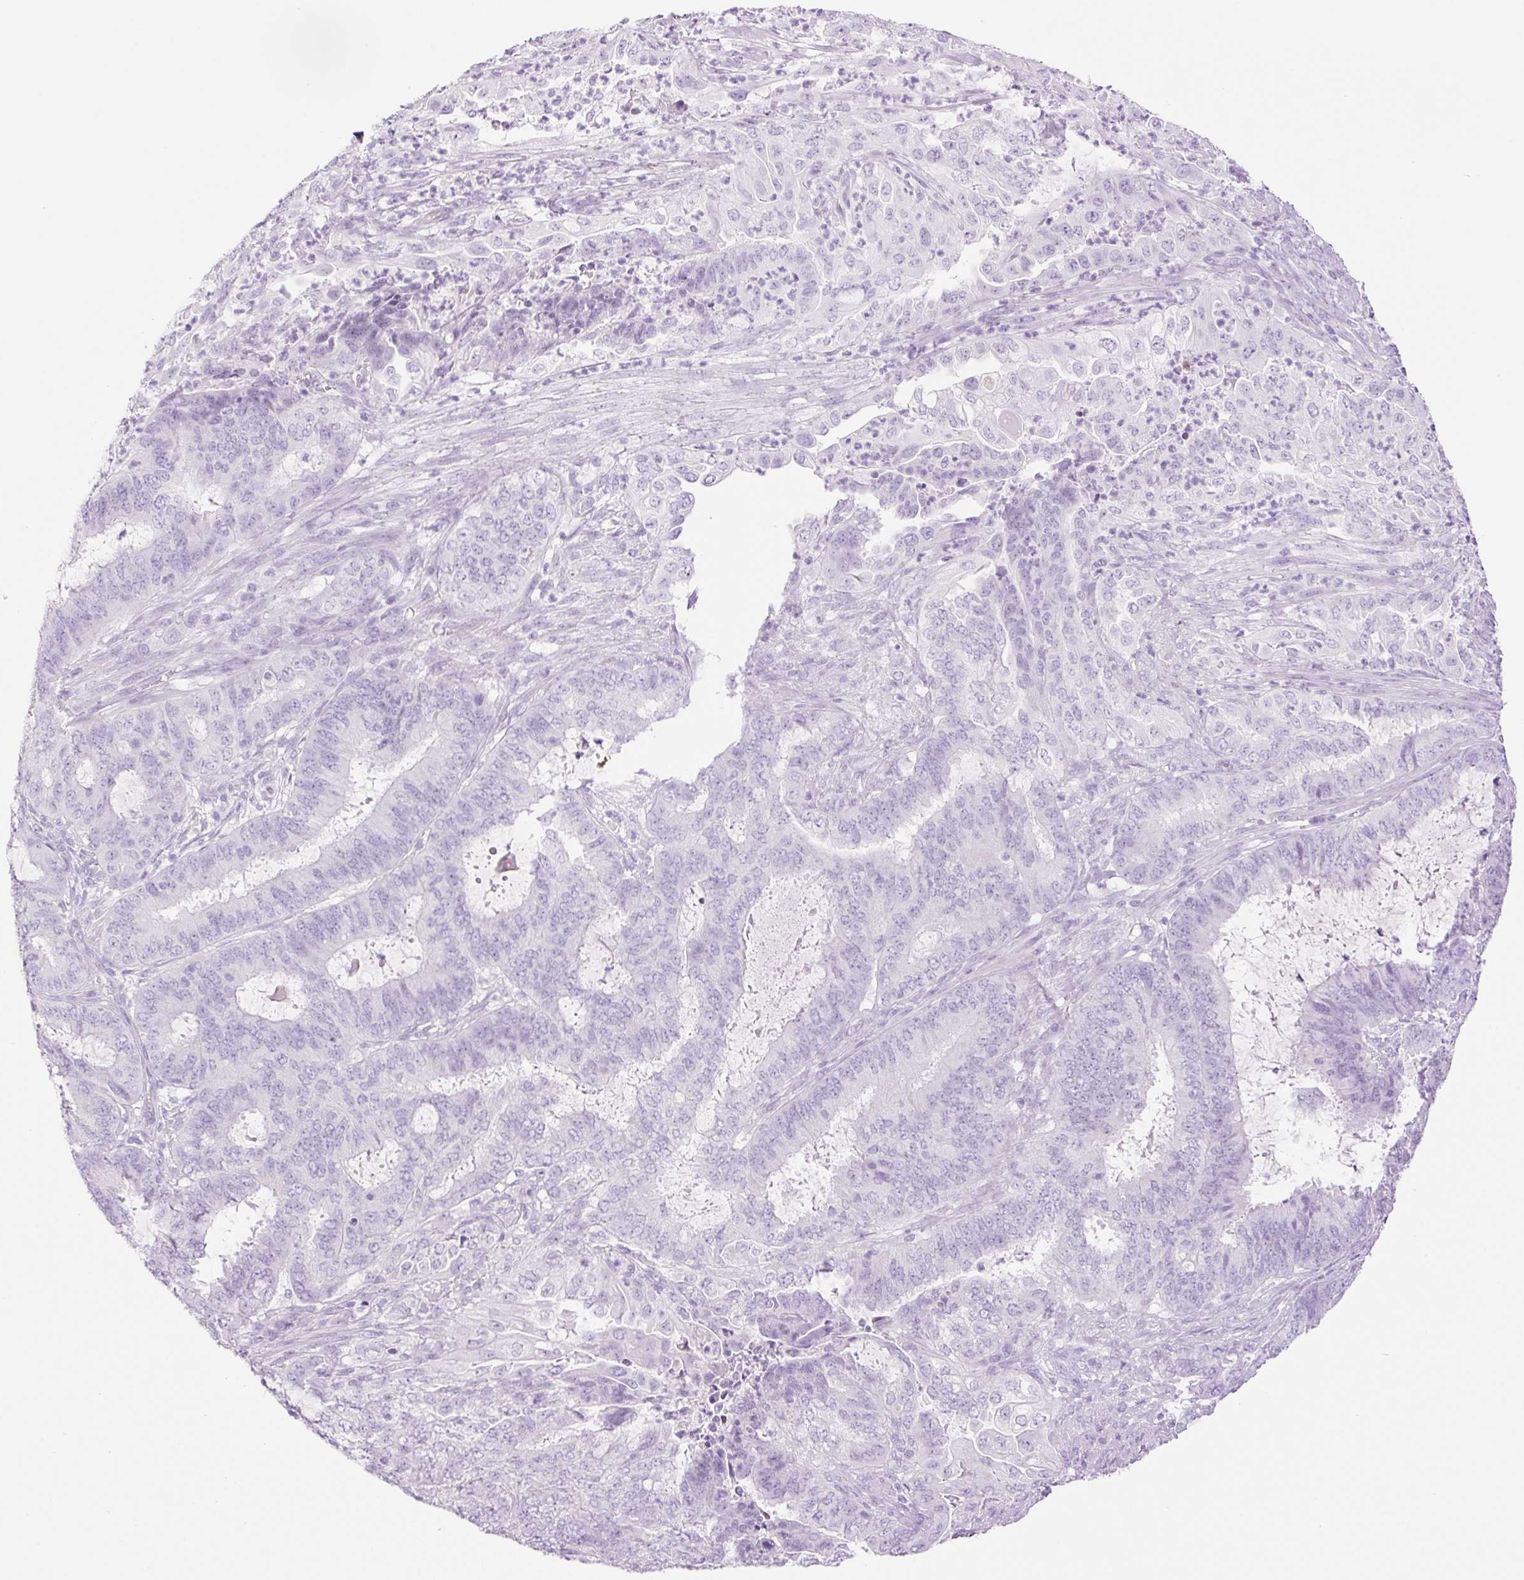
{"staining": {"intensity": "negative", "quantity": "none", "location": "none"}, "tissue": "endometrial cancer", "cell_type": "Tumor cells", "image_type": "cancer", "snomed": [{"axis": "morphology", "description": "Adenocarcinoma, NOS"}, {"axis": "topography", "description": "Endometrium"}], "caption": "Endometrial cancer (adenocarcinoma) was stained to show a protein in brown. There is no significant staining in tumor cells.", "gene": "SP140L", "patient": {"sex": "female", "age": 51}}